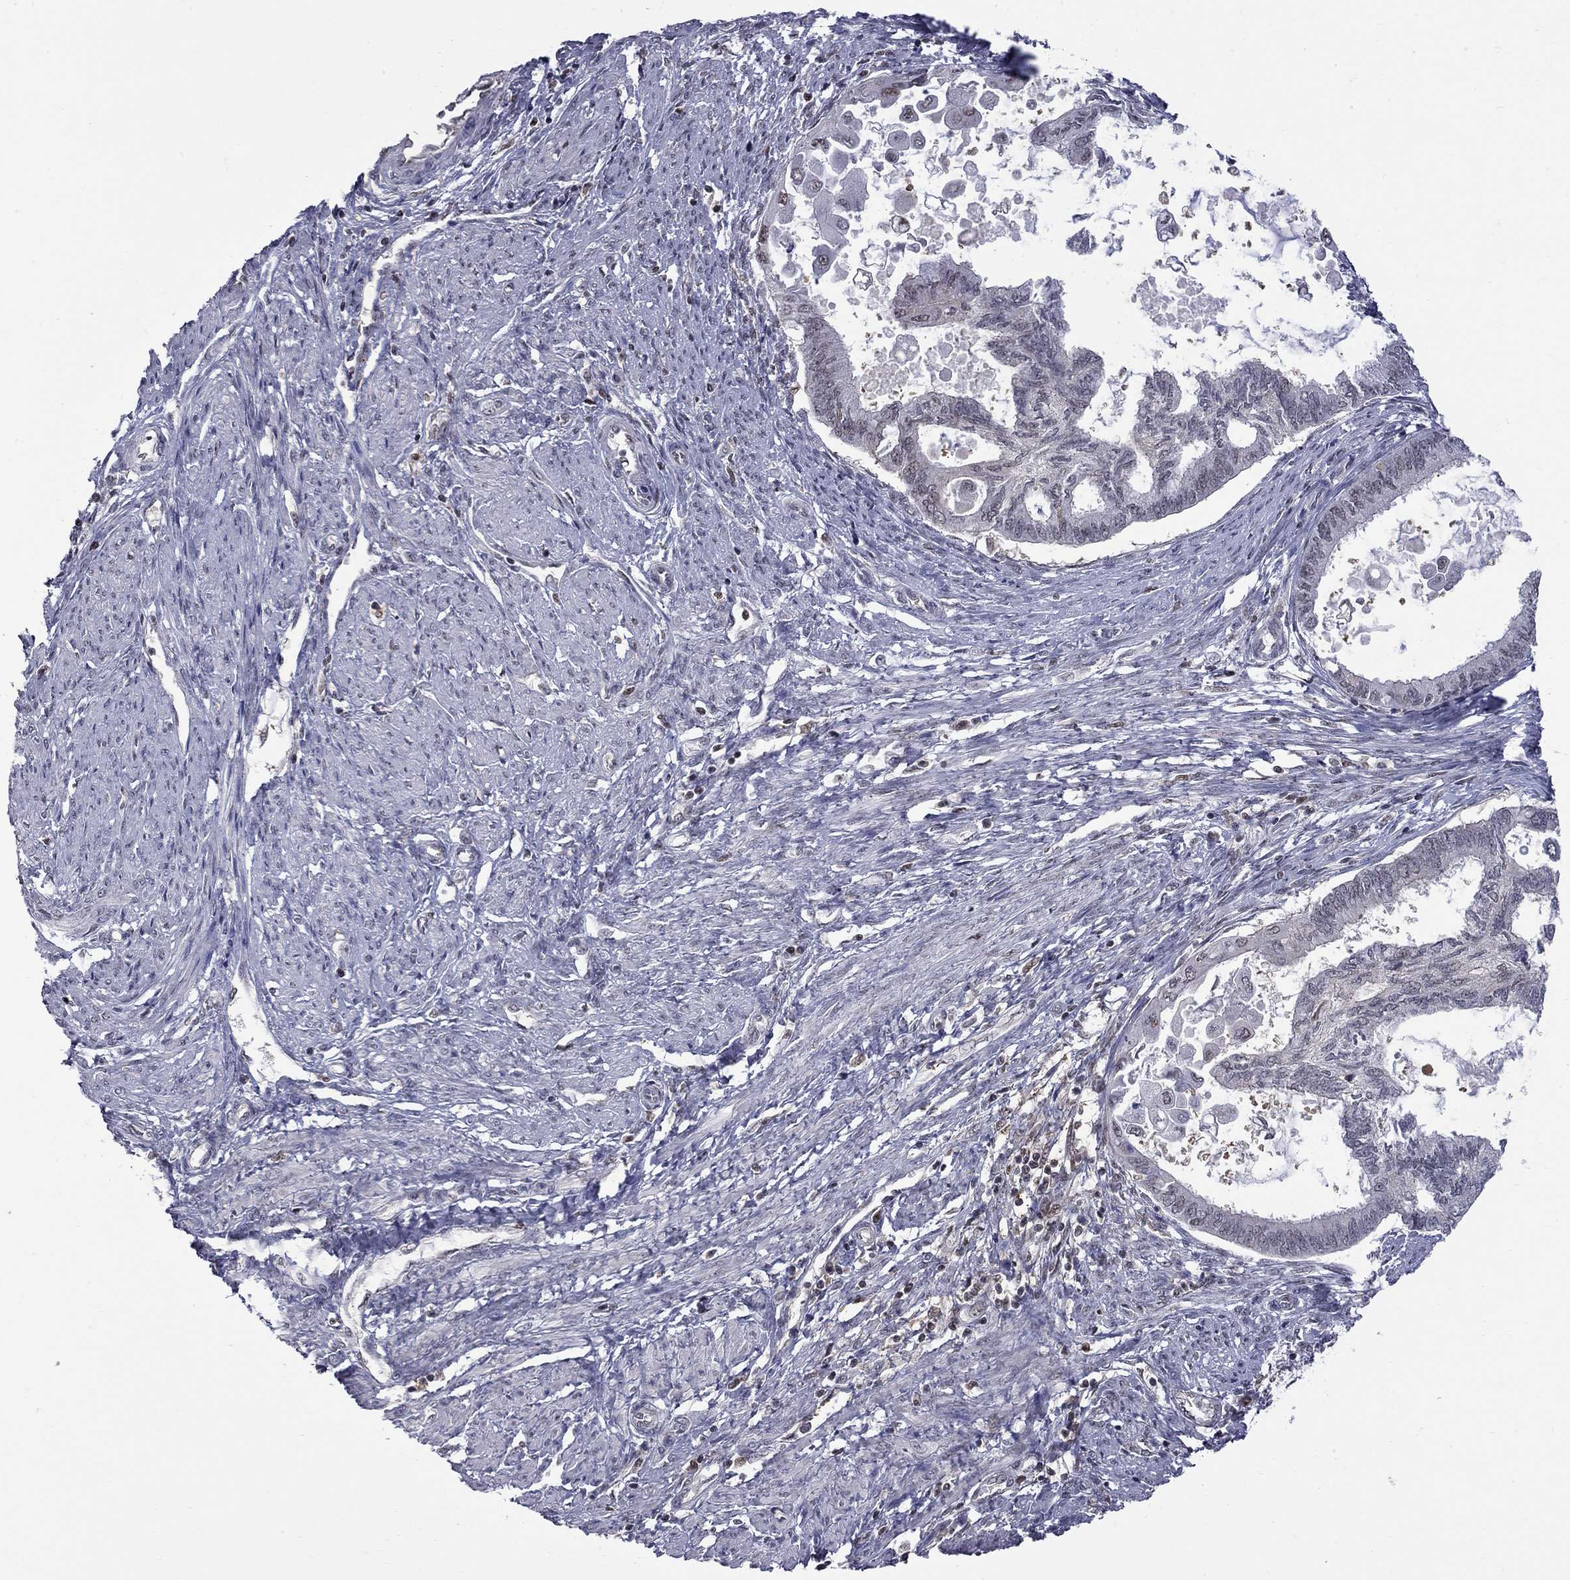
{"staining": {"intensity": "negative", "quantity": "none", "location": "none"}, "tissue": "endometrial cancer", "cell_type": "Tumor cells", "image_type": "cancer", "snomed": [{"axis": "morphology", "description": "Adenocarcinoma, NOS"}, {"axis": "topography", "description": "Endometrium"}], "caption": "Tumor cells show no significant protein positivity in endometrial cancer (adenocarcinoma).", "gene": "RFWD3", "patient": {"sex": "female", "age": 86}}